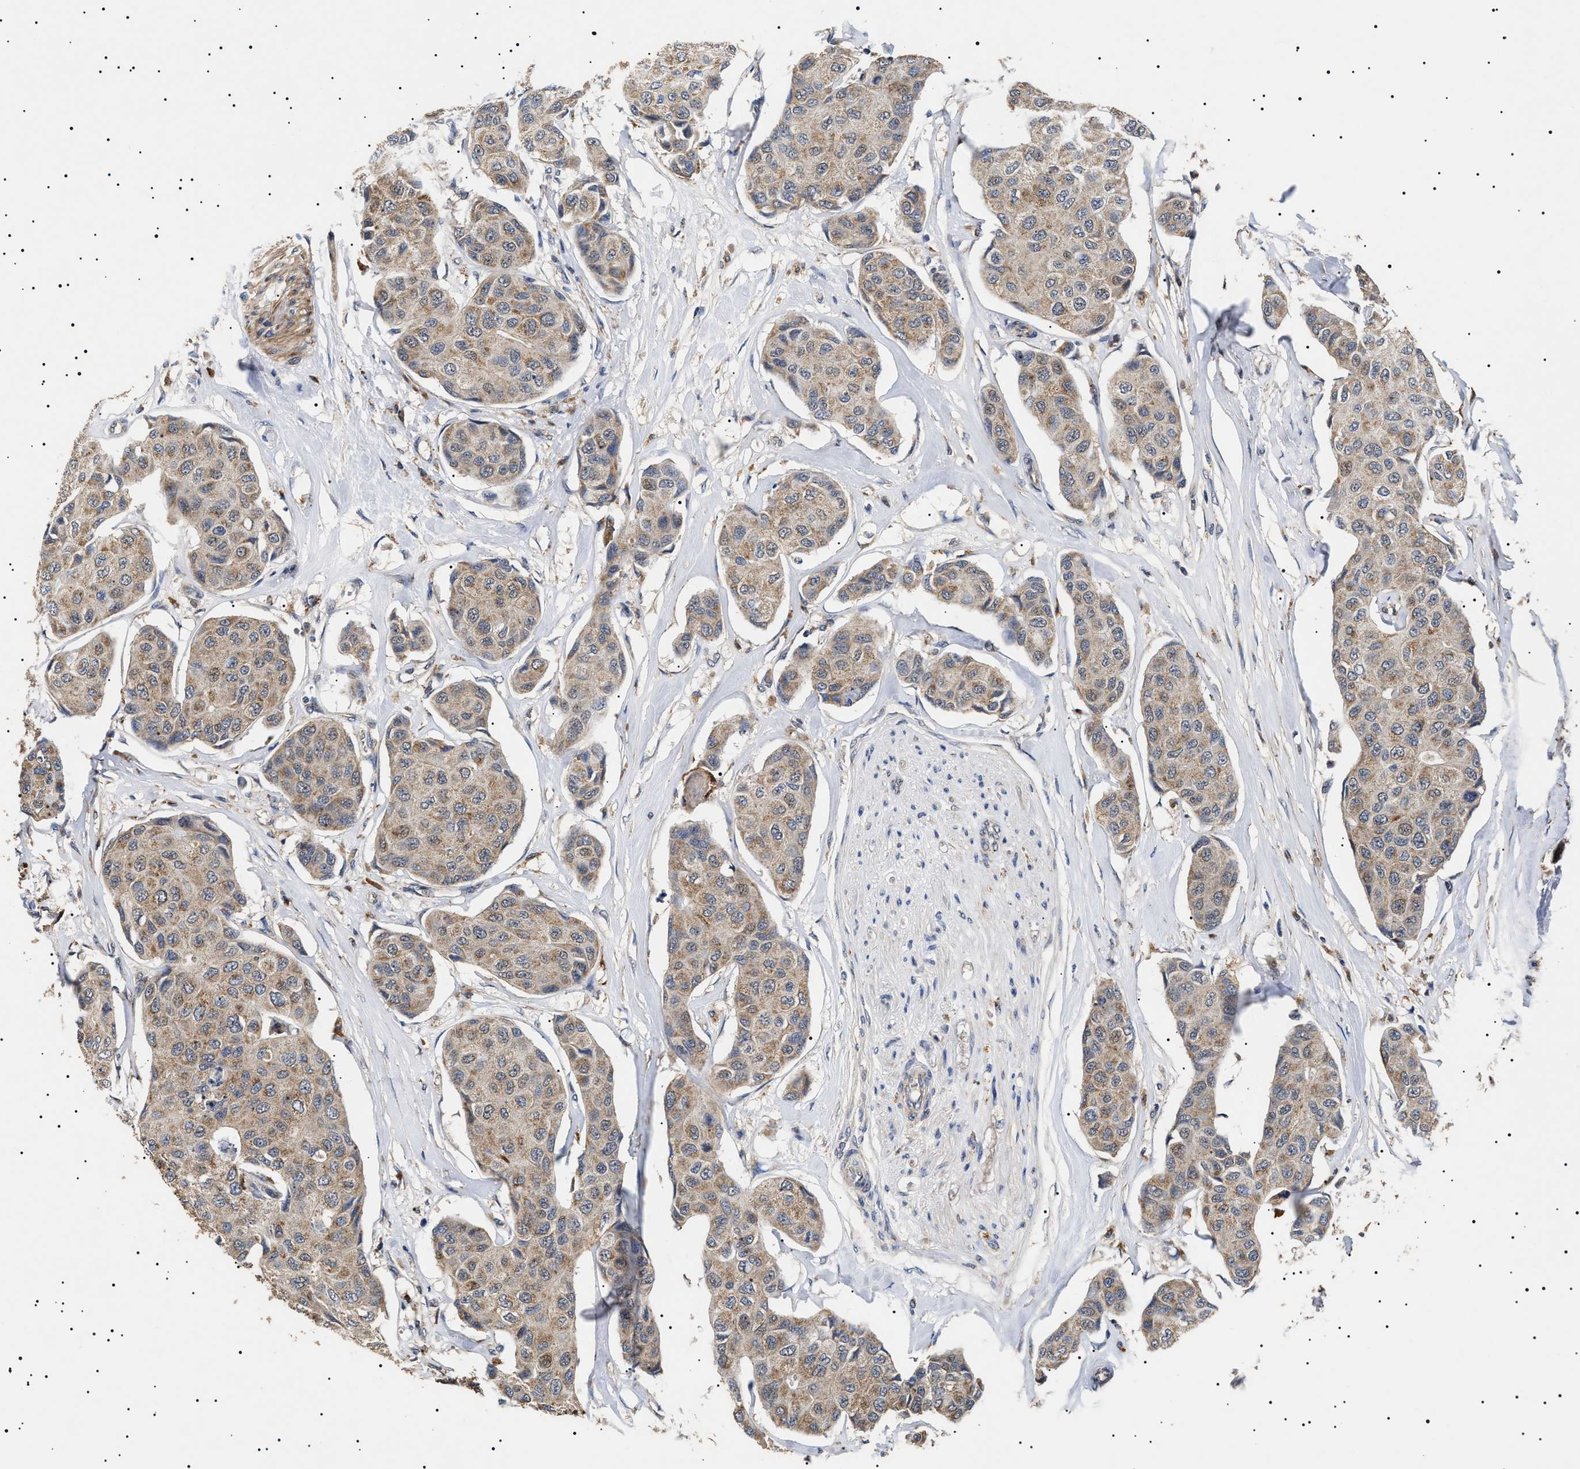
{"staining": {"intensity": "moderate", "quantity": ">75%", "location": "cytoplasmic/membranous"}, "tissue": "breast cancer", "cell_type": "Tumor cells", "image_type": "cancer", "snomed": [{"axis": "morphology", "description": "Duct carcinoma"}, {"axis": "topography", "description": "Breast"}], "caption": "Breast cancer (invasive ductal carcinoma) stained with IHC exhibits moderate cytoplasmic/membranous staining in about >75% of tumor cells. Using DAB (3,3'-diaminobenzidine) (brown) and hematoxylin (blue) stains, captured at high magnification using brightfield microscopy.", "gene": "RAB34", "patient": {"sex": "female", "age": 80}}